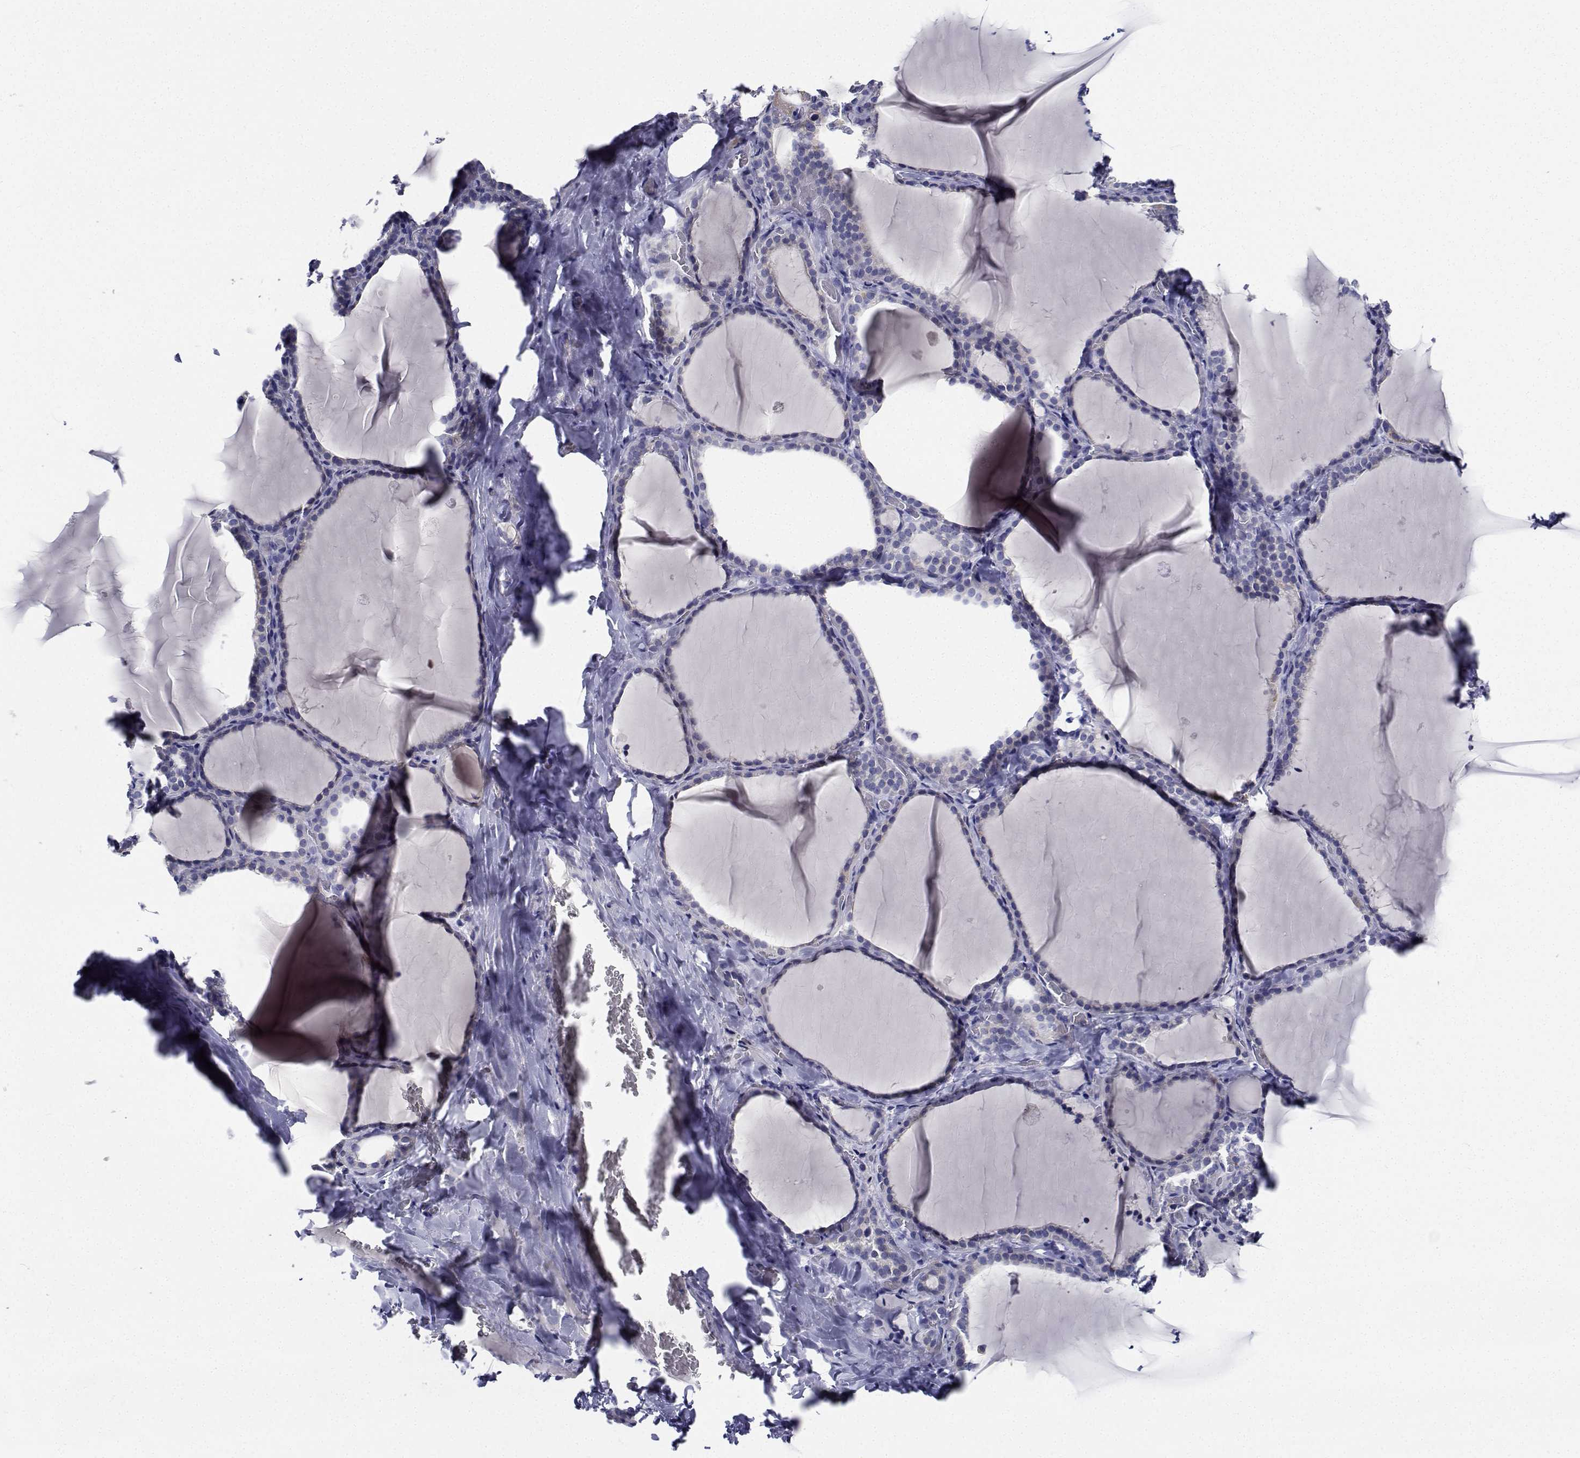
{"staining": {"intensity": "negative", "quantity": "none", "location": "none"}, "tissue": "thyroid gland", "cell_type": "Glandular cells", "image_type": "normal", "snomed": [{"axis": "morphology", "description": "Normal tissue, NOS"}, {"axis": "topography", "description": "Thyroid gland"}], "caption": "A micrograph of thyroid gland stained for a protein shows no brown staining in glandular cells. The staining was performed using DAB to visualize the protein expression in brown, while the nuclei were stained in blue with hematoxylin (Magnification: 20x).", "gene": "CDHR3", "patient": {"sex": "female", "age": 22}}